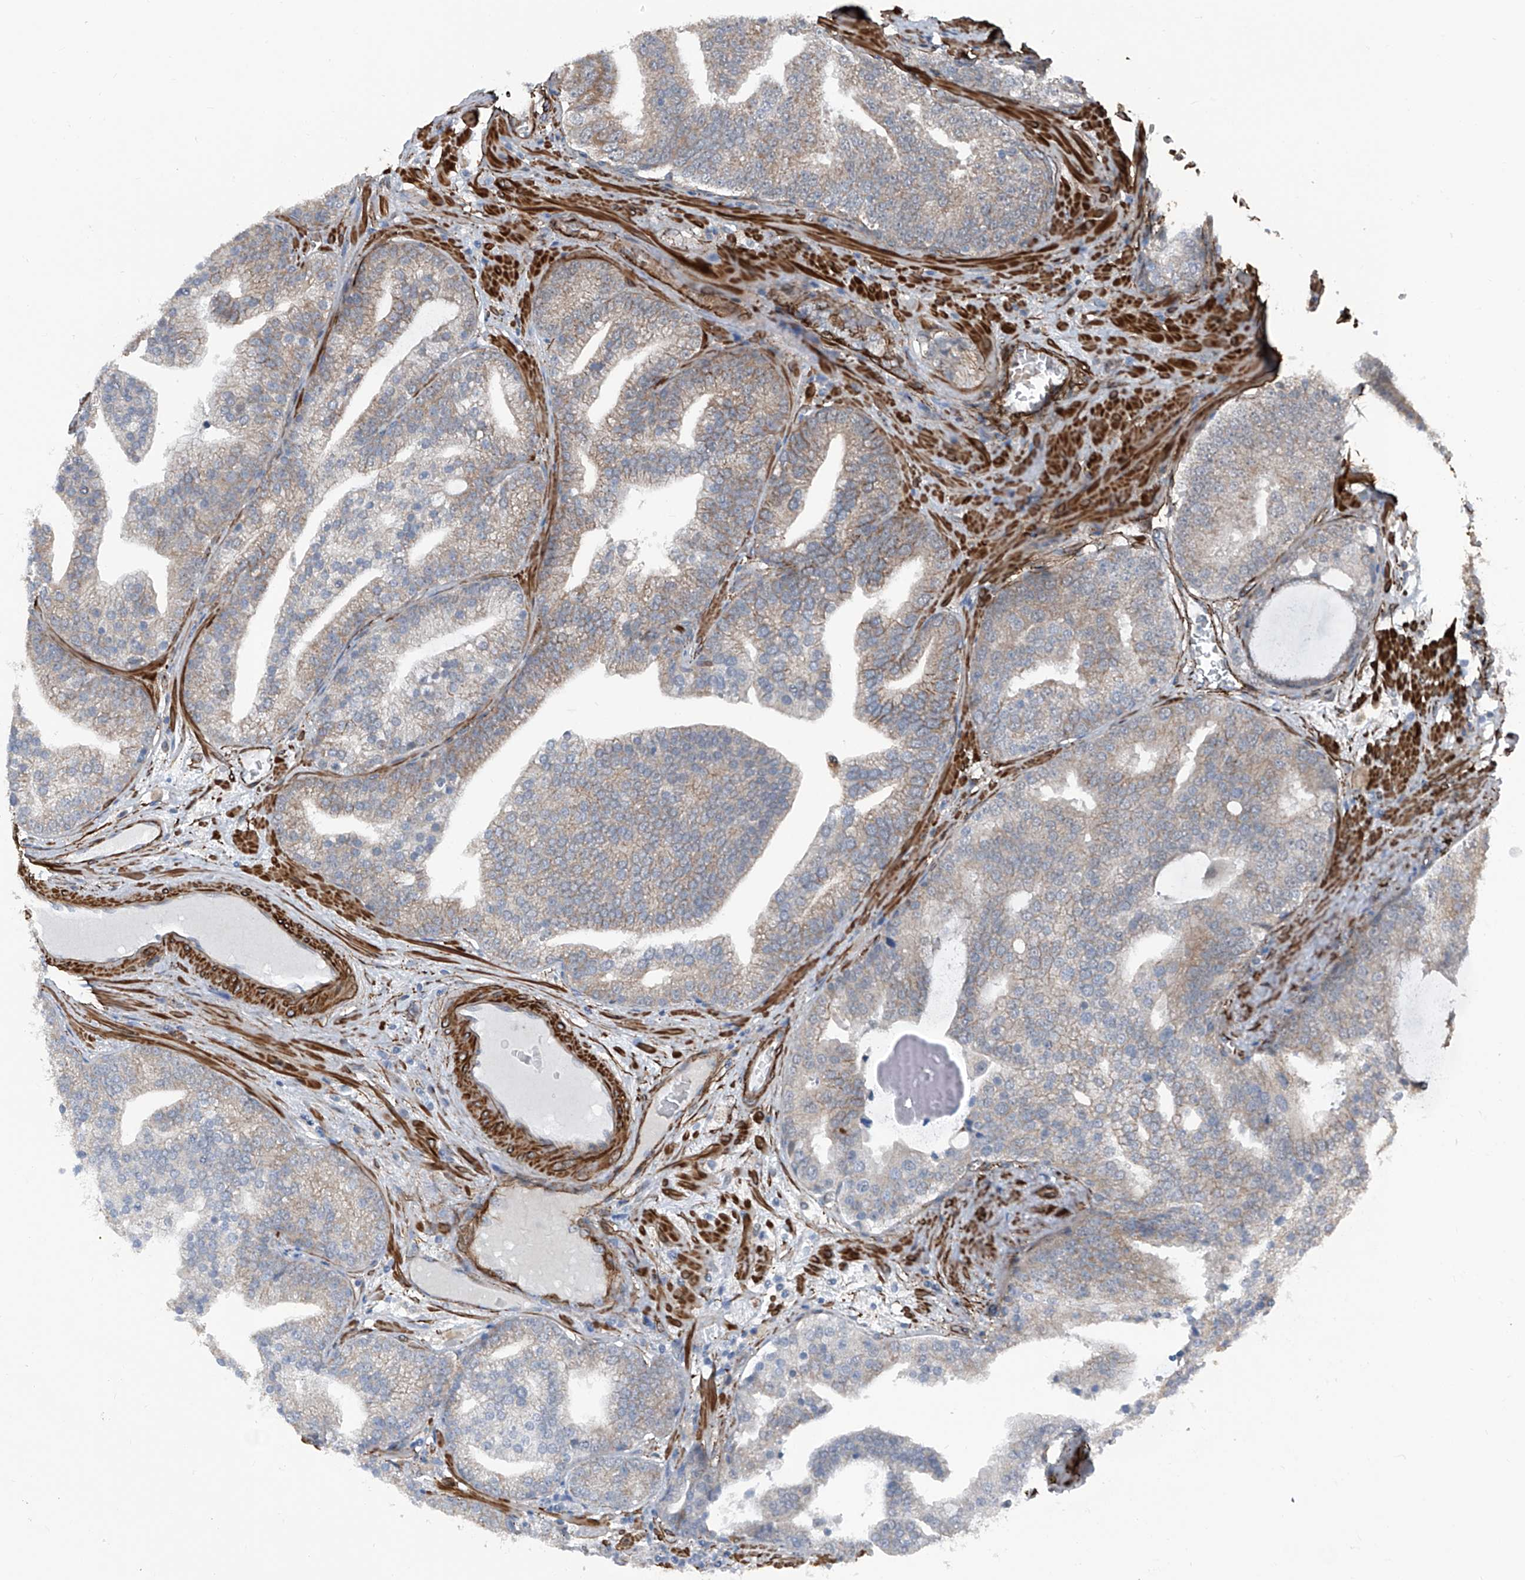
{"staining": {"intensity": "weak", "quantity": "<25%", "location": "cytoplasmic/membranous"}, "tissue": "prostate cancer", "cell_type": "Tumor cells", "image_type": "cancer", "snomed": [{"axis": "morphology", "description": "Adenocarcinoma, Low grade"}, {"axis": "topography", "description": "Prostate"}], "caption": "Immunohistochemistry micrograph of neoplastic tissue: human prostate cancer (adenocarcinoma (low-grade)) stained with DAB (3,3'-diaminobenzidine) displays no significant protein positivity in tumor cells. Nuclei are stained in blue.", "gene": "COA7", "patient": {"sex": "male", "age": 67}}